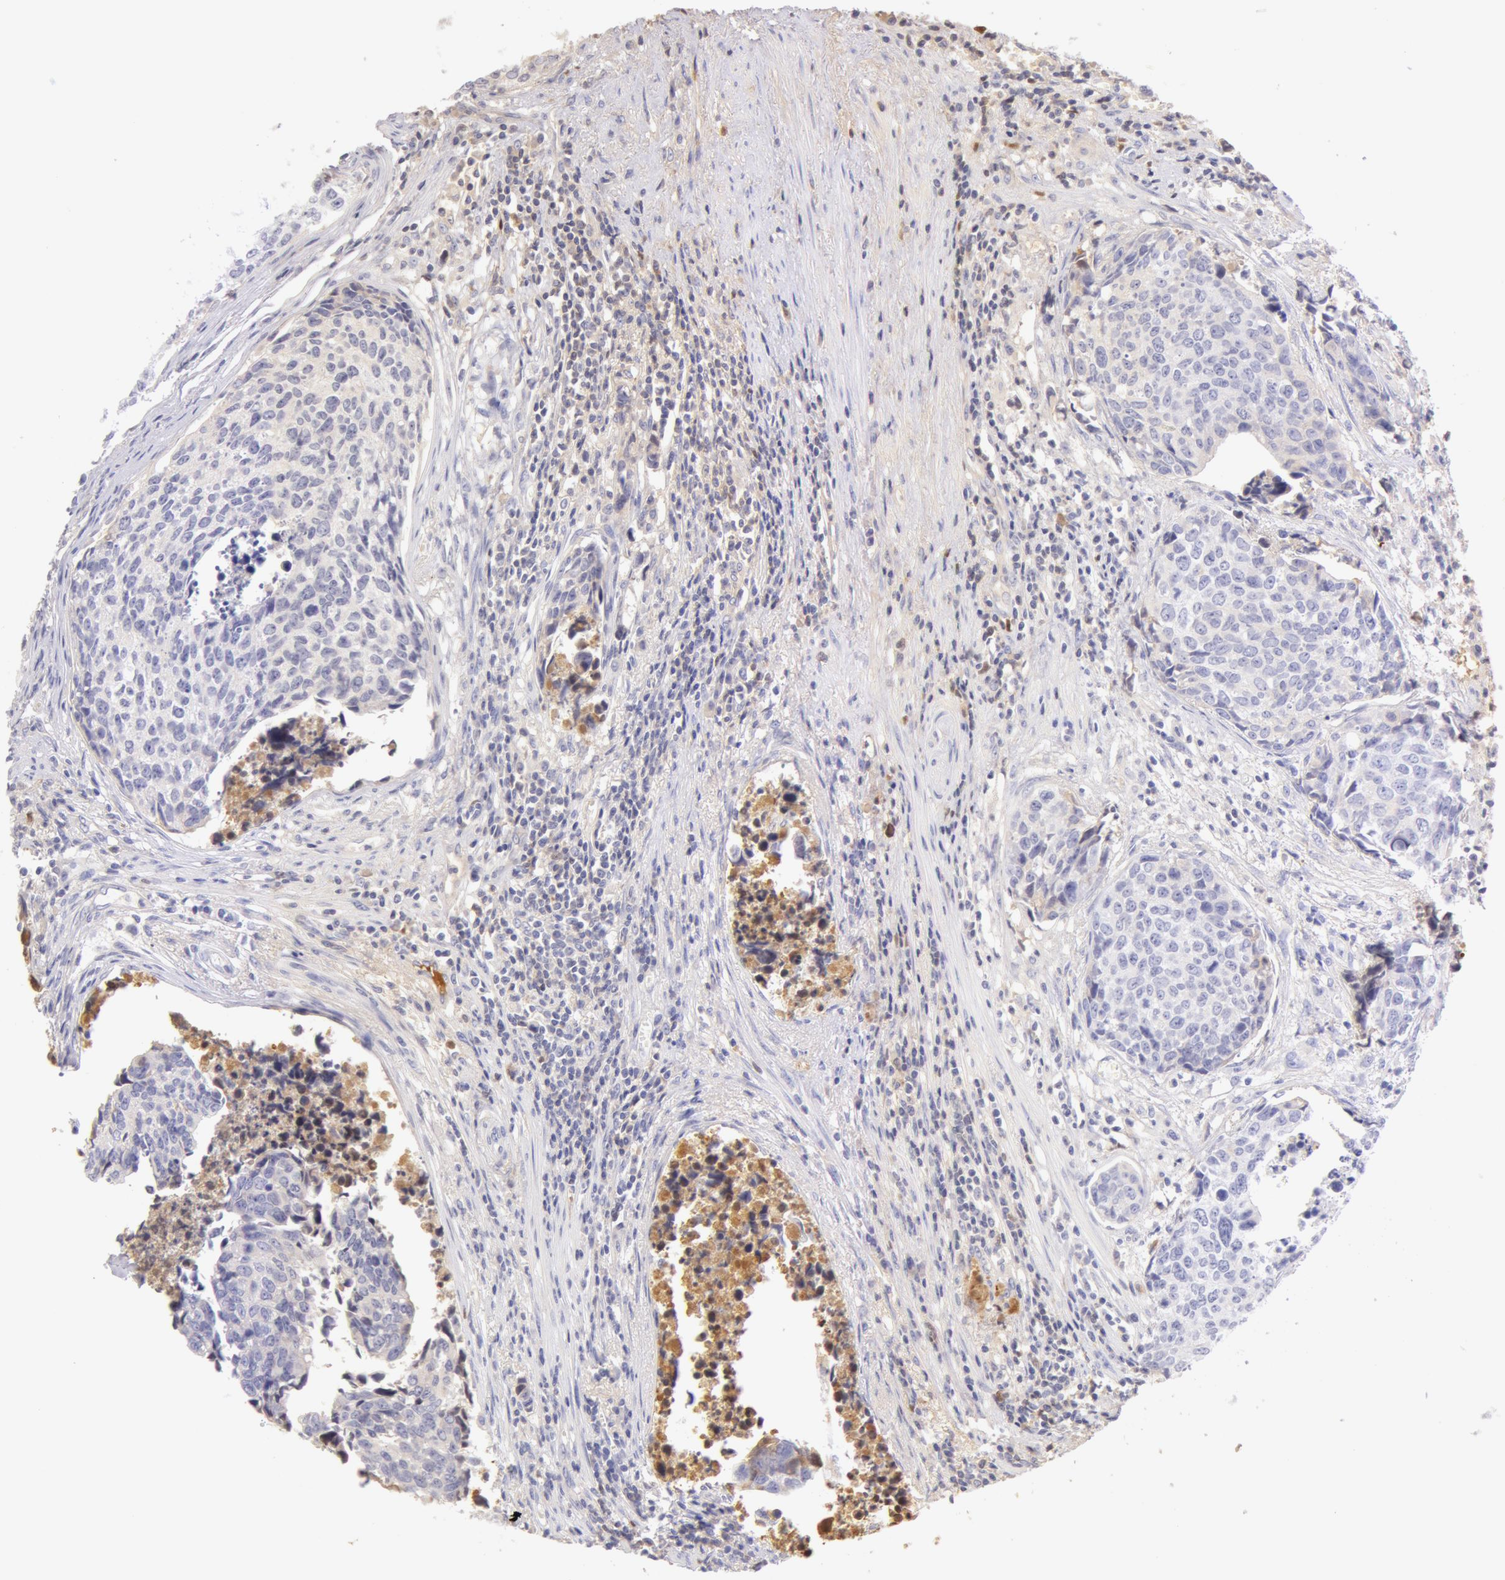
{"staining": {"intensity": "negative", "quantity": "none", "location": "none"}, "tissue": "urothelial cancer", "cell_type": "Tumor cells", "image_type": "cancer", "snomed": [{"axis": "morphology", "description": "Urothelial carcinoma, High grade"}, {"axis": "topography", "description": "Urinary bladder"}], "caption": "Tumor cells show no significant protein positivity in urothelial cancer.", "gene": "AHSG", "patient": {"sex": "male", "age": 81}}